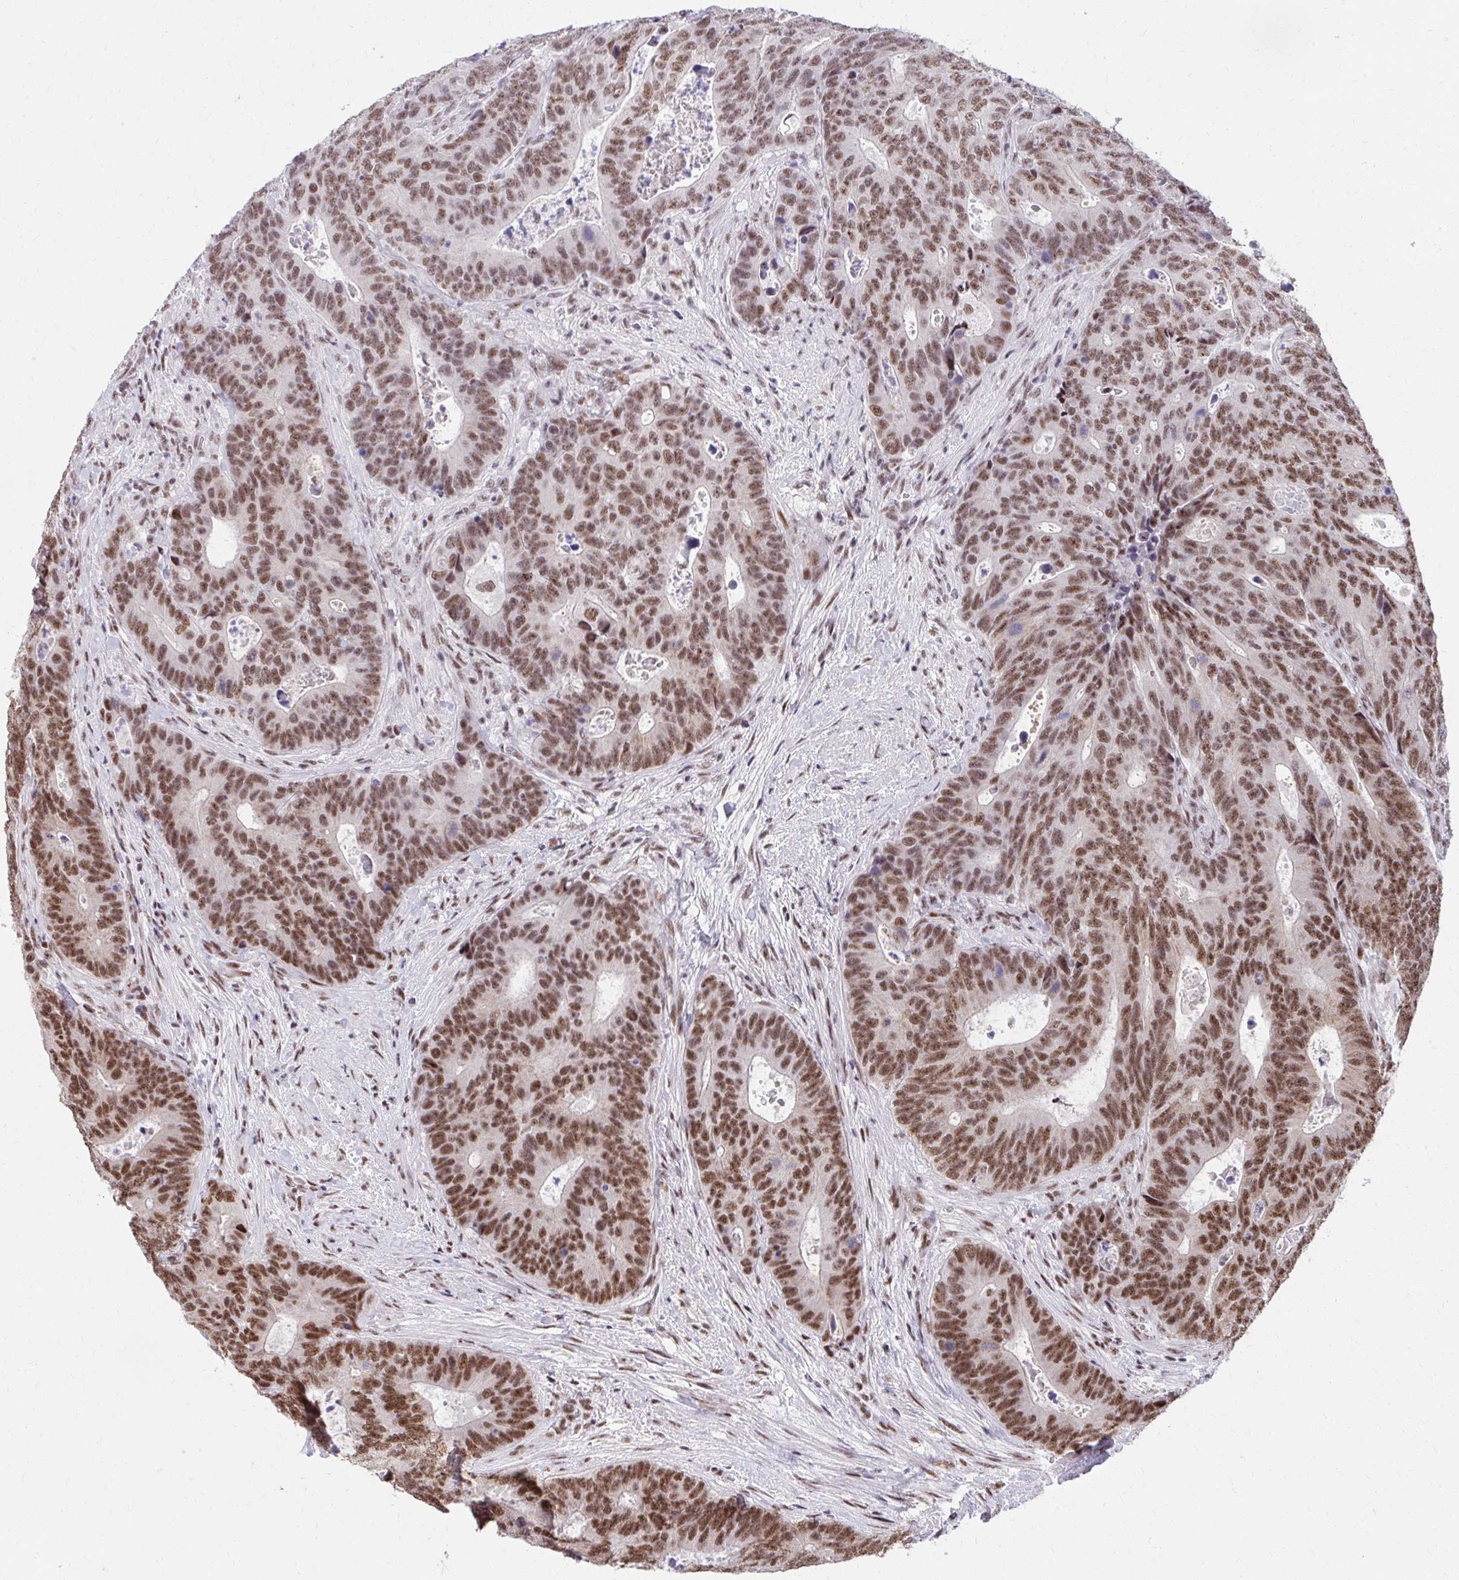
{"staining": {"intensity": "moderate", "quantity": ">75%", "location": "nuclear"}, "tissue": "colorectal cancer", "cell_type": "Tumor cells", "image_type": "cancer", "snomed": [{"axis": "morphology", "description": "Adenocarcinoma, NOS"}, {"axis": "topography", "description": "Colon"}], "caption": "About >75% of tumor cells in human colorectal adenocarcinoma display moderate nuclear protein staining as visualized by brown immunohistochemical staining.", "gene": "SYNE4", "patient": {"sex": "female", "age": 48}}